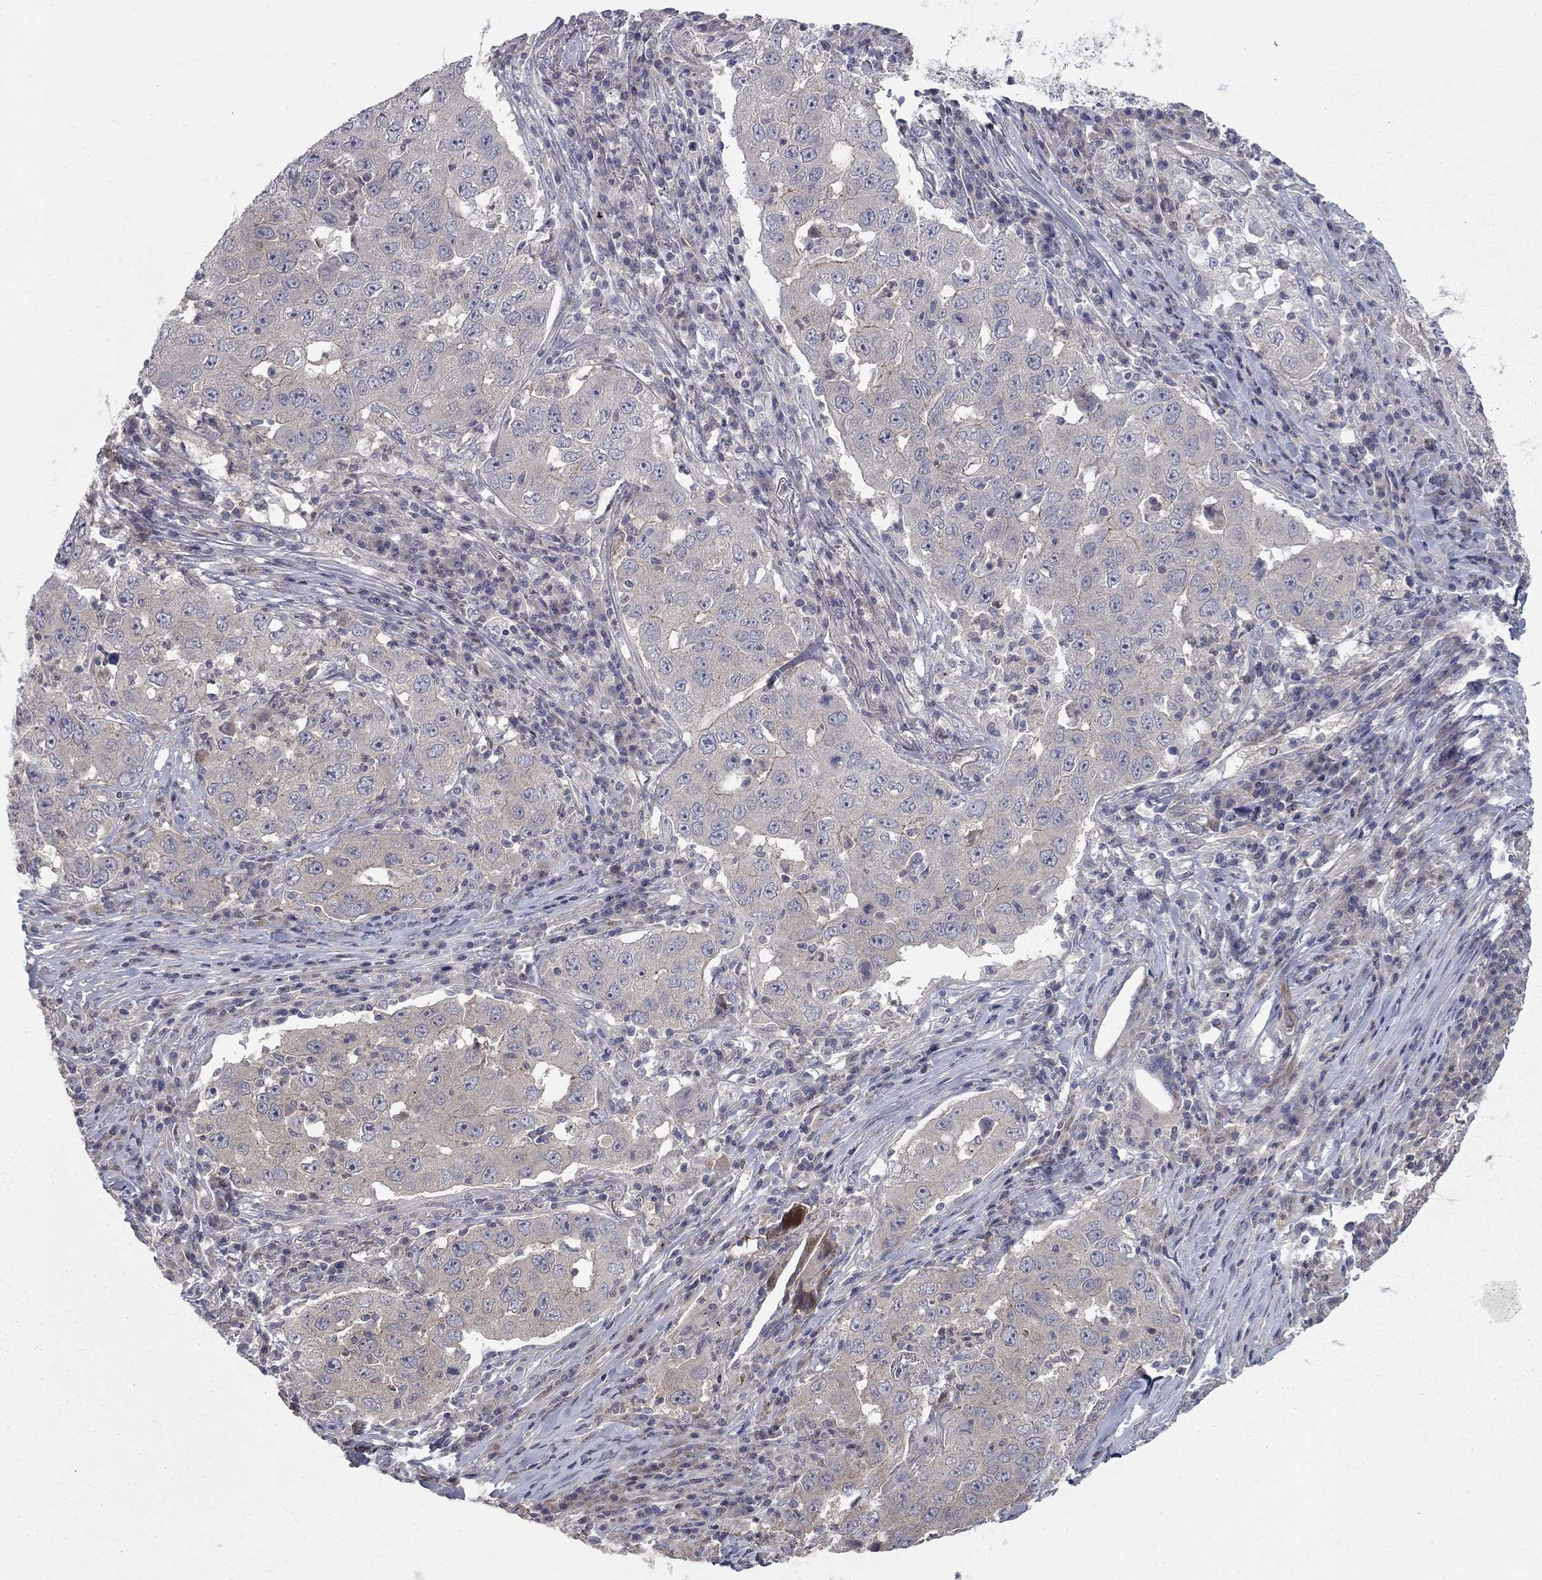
{"staining": {"intensity": "weak", "quantity": ">75%", "location": "cytoplasmic/membranous"}, "tissue": "lung cancer", "cell_type": "Tumor cells", "image_type": "cancer", "snomed": [{"axis": "morphology", "description": "Adenocarcinoma, NOS"}, {"axis": "topography", "description": "Lung"}], "caption": "Lung cancer (adenocarcinoma) stained with IHC shows weak cytoplasmic/membranous expression in about >75% of tumor cells. Immunohistochemistry (ihc) stains the protein of interest in brown and the nuclei are stained blue.", "gene": "DUSP7", "patient": {"sex": "male", "age": 73}}